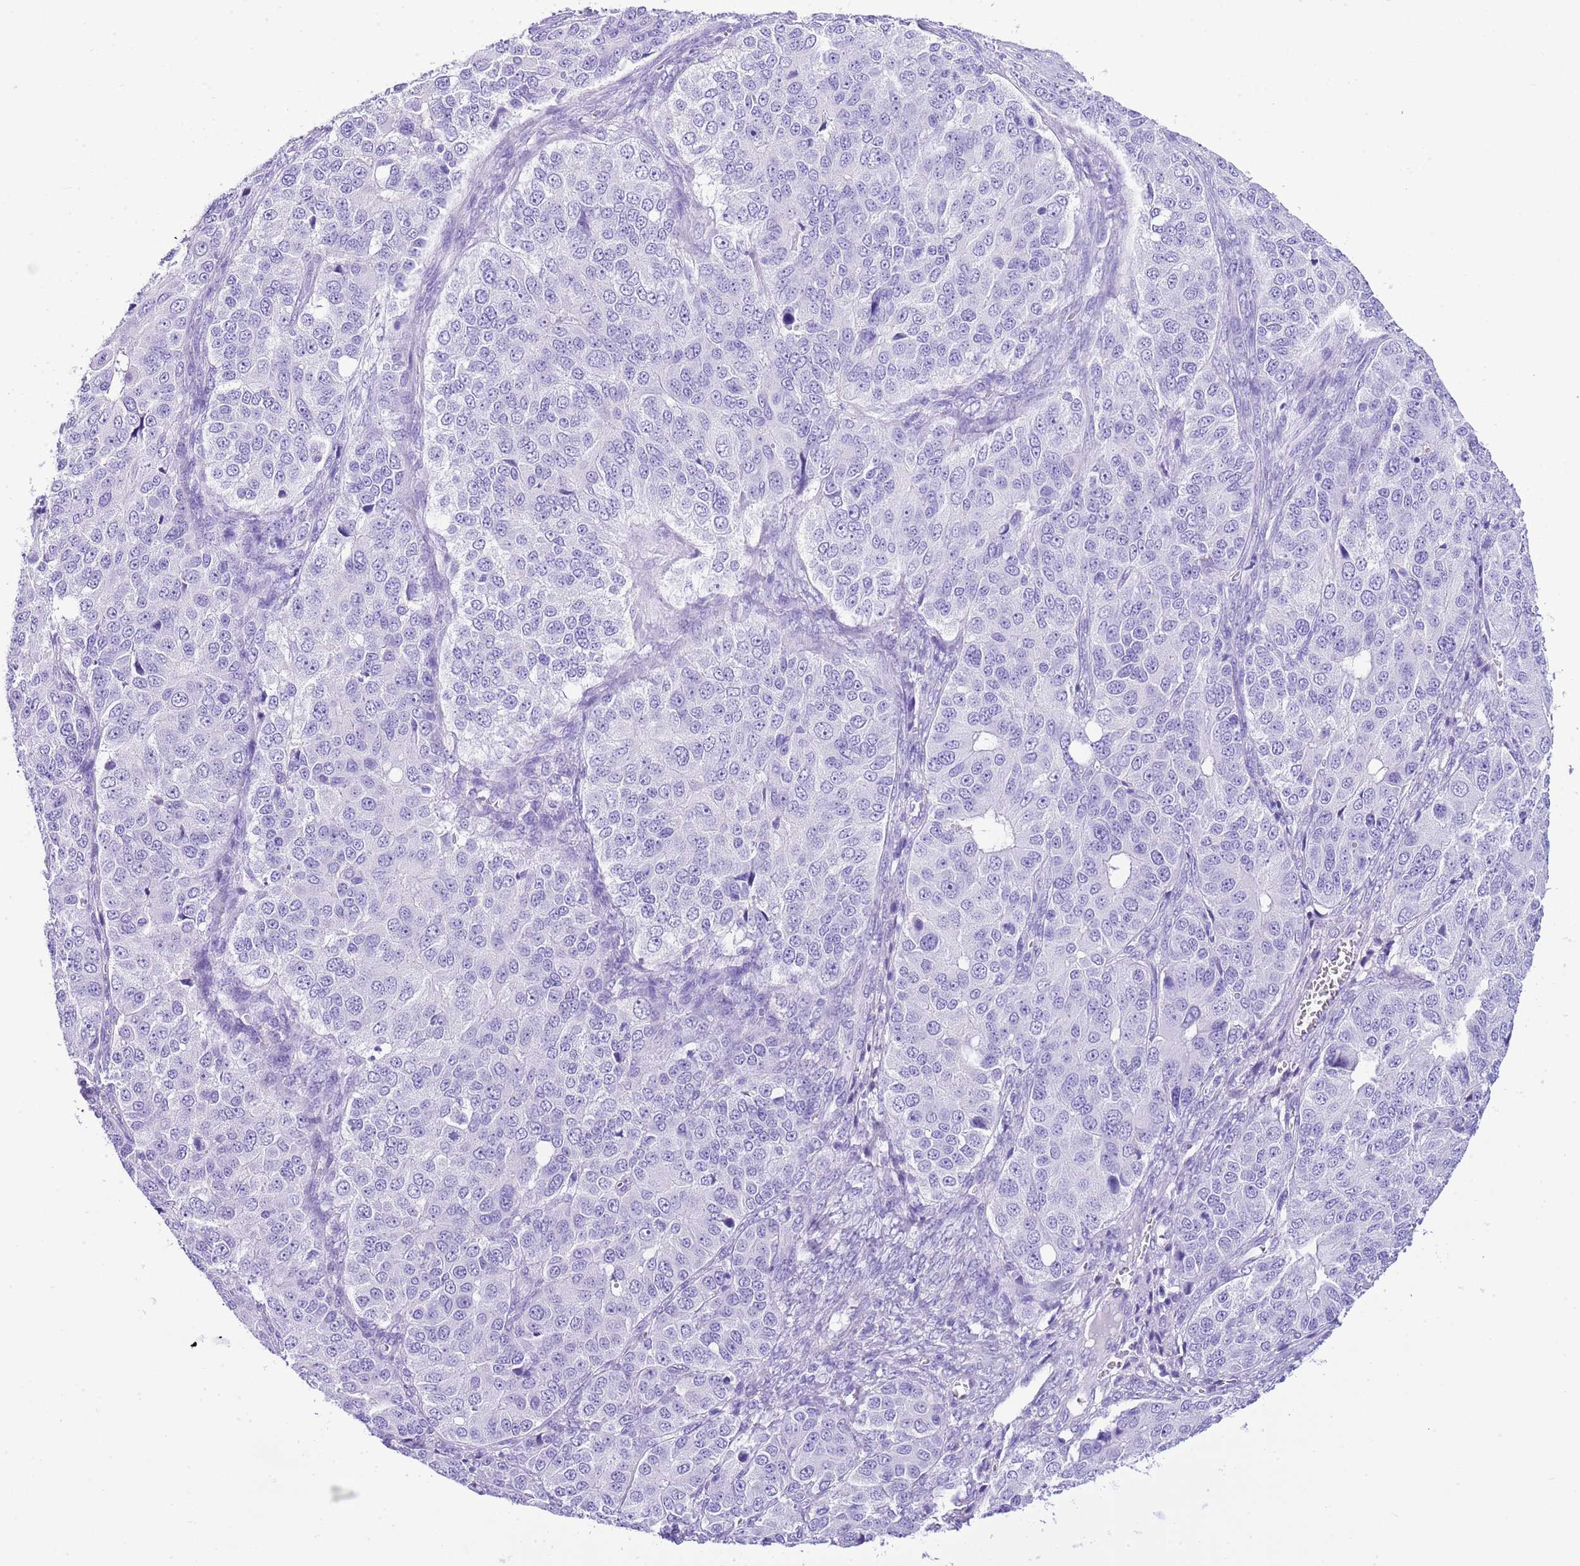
{"staining": {"intensity": "negative", "quantity": "none", "location": "none"}, "tissue": "ovarian cancer", "cell_type": "Tumor cells", "image_type": "cancer", "snomed": [{"axis": "morphology", "description": "Carcinoma, endometroid"}, {"axis": "topography", "description": "Ovary"}], "caption": "This is a micrograph of IHC staining of ovarian cancer, which shows no positivity in tumor cells. Nuclei are stained in blue.", "gene": "KCNC1", "patient": {"sex": "female", "age": 51}}